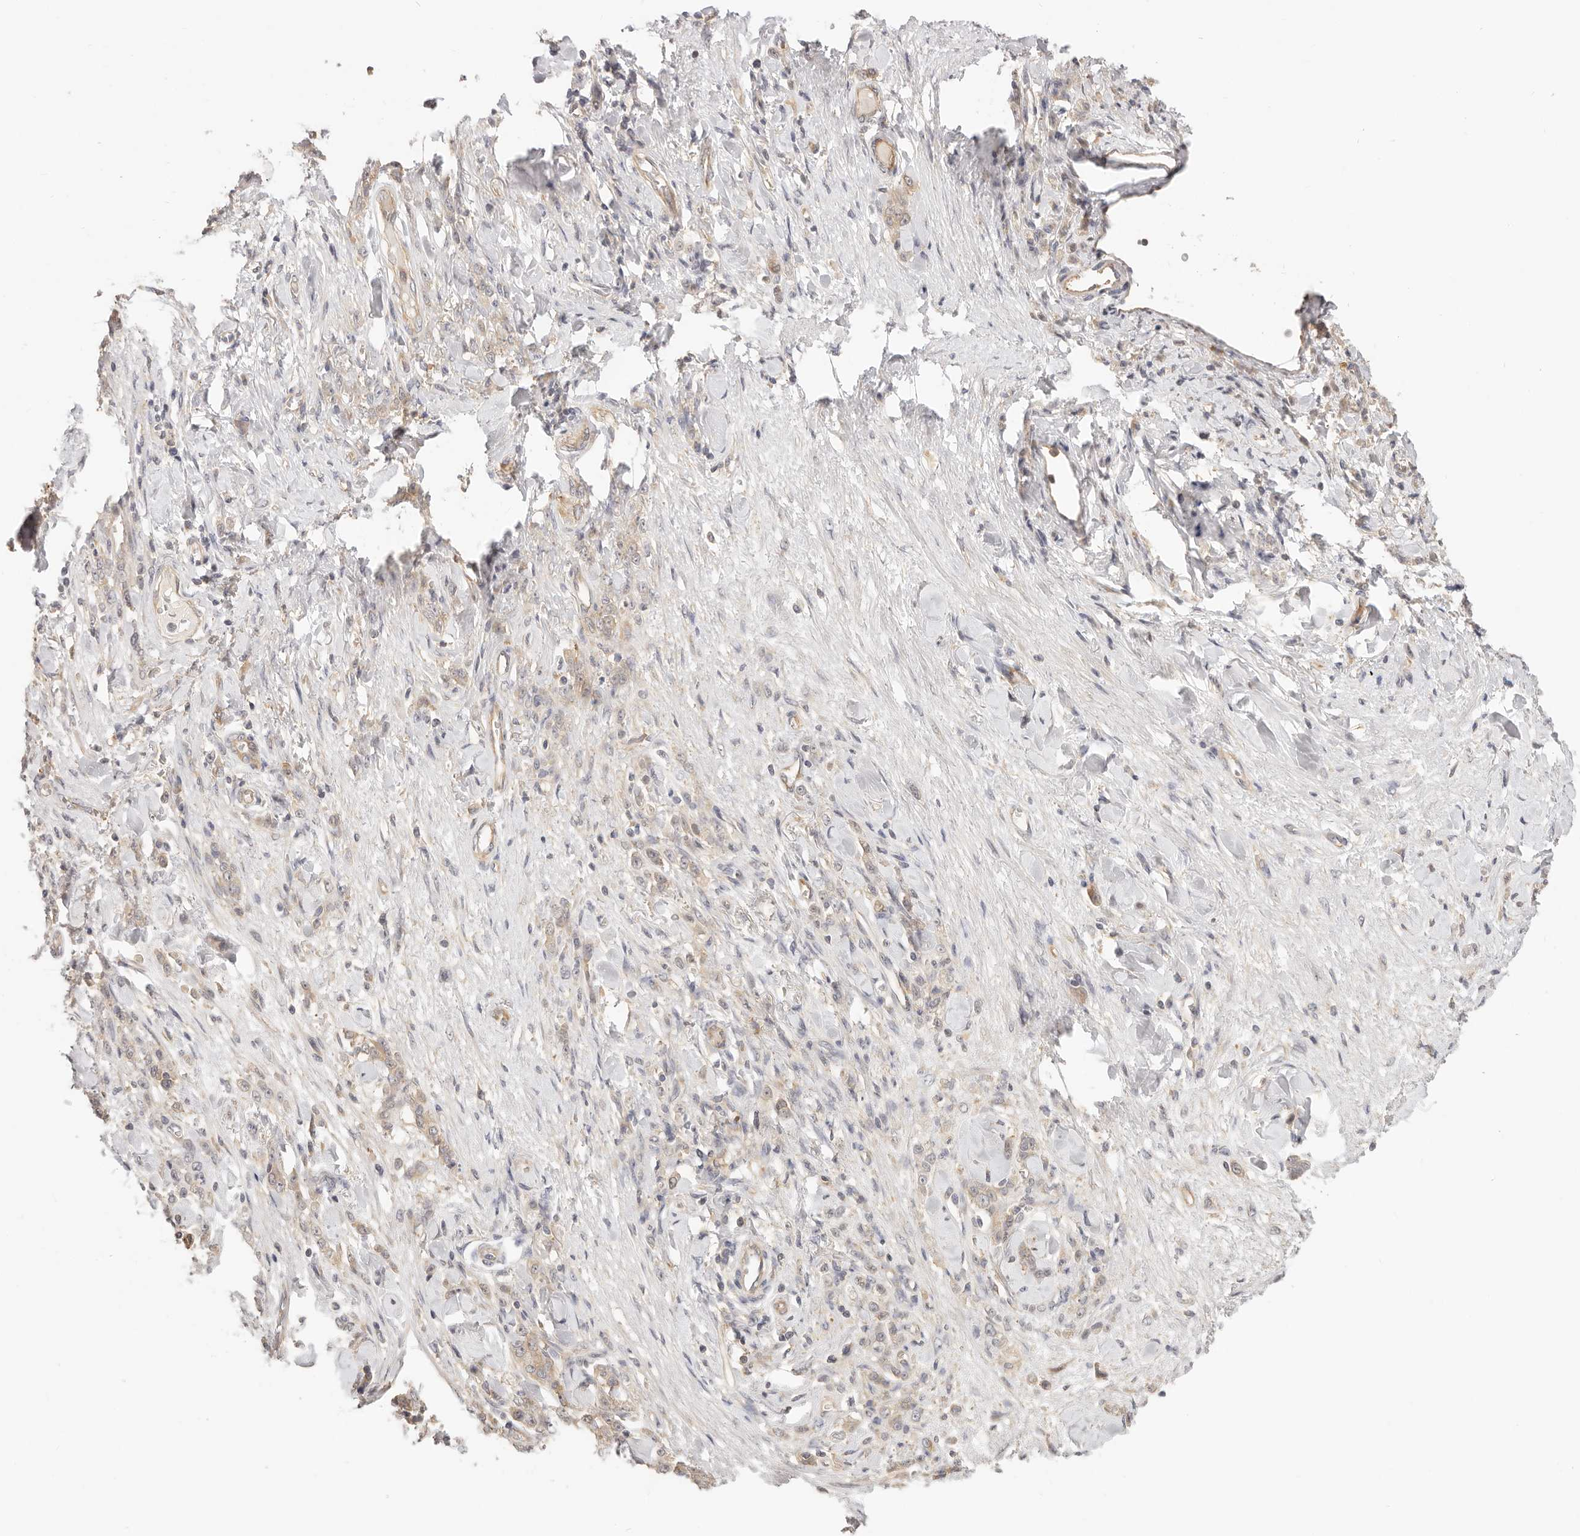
{"staining": {"intensity": "weak", "quantity": "25%-75%", "location": "cytoplasmic/membranous"}, "tissue": "stomach cancer", "cell_type": "Tumor cells", "image_type": "cancer", "snomed": [{"axis": "morphology", "description": "Normal tissue, NOS"}, {"axis": "morphology", "description": "Adenocarcinoma, NOS"}, {"axis": "topography", "description": "Stomach"}], "caption": "IHC staining of stomach cancer (adenocarcinoma), which shows low levels of weak cytoplasmic/membranous positivity in about 25%-75% of tumor cells indicating weak cytoplasmic/membranous protein staining. The staining was performed using DAB (brown) for protein detection and nuclei were counterstained in hematoxylin (blue).", "gene": "DTNBP1", "patient": {"sex": "male", "age": 82}}